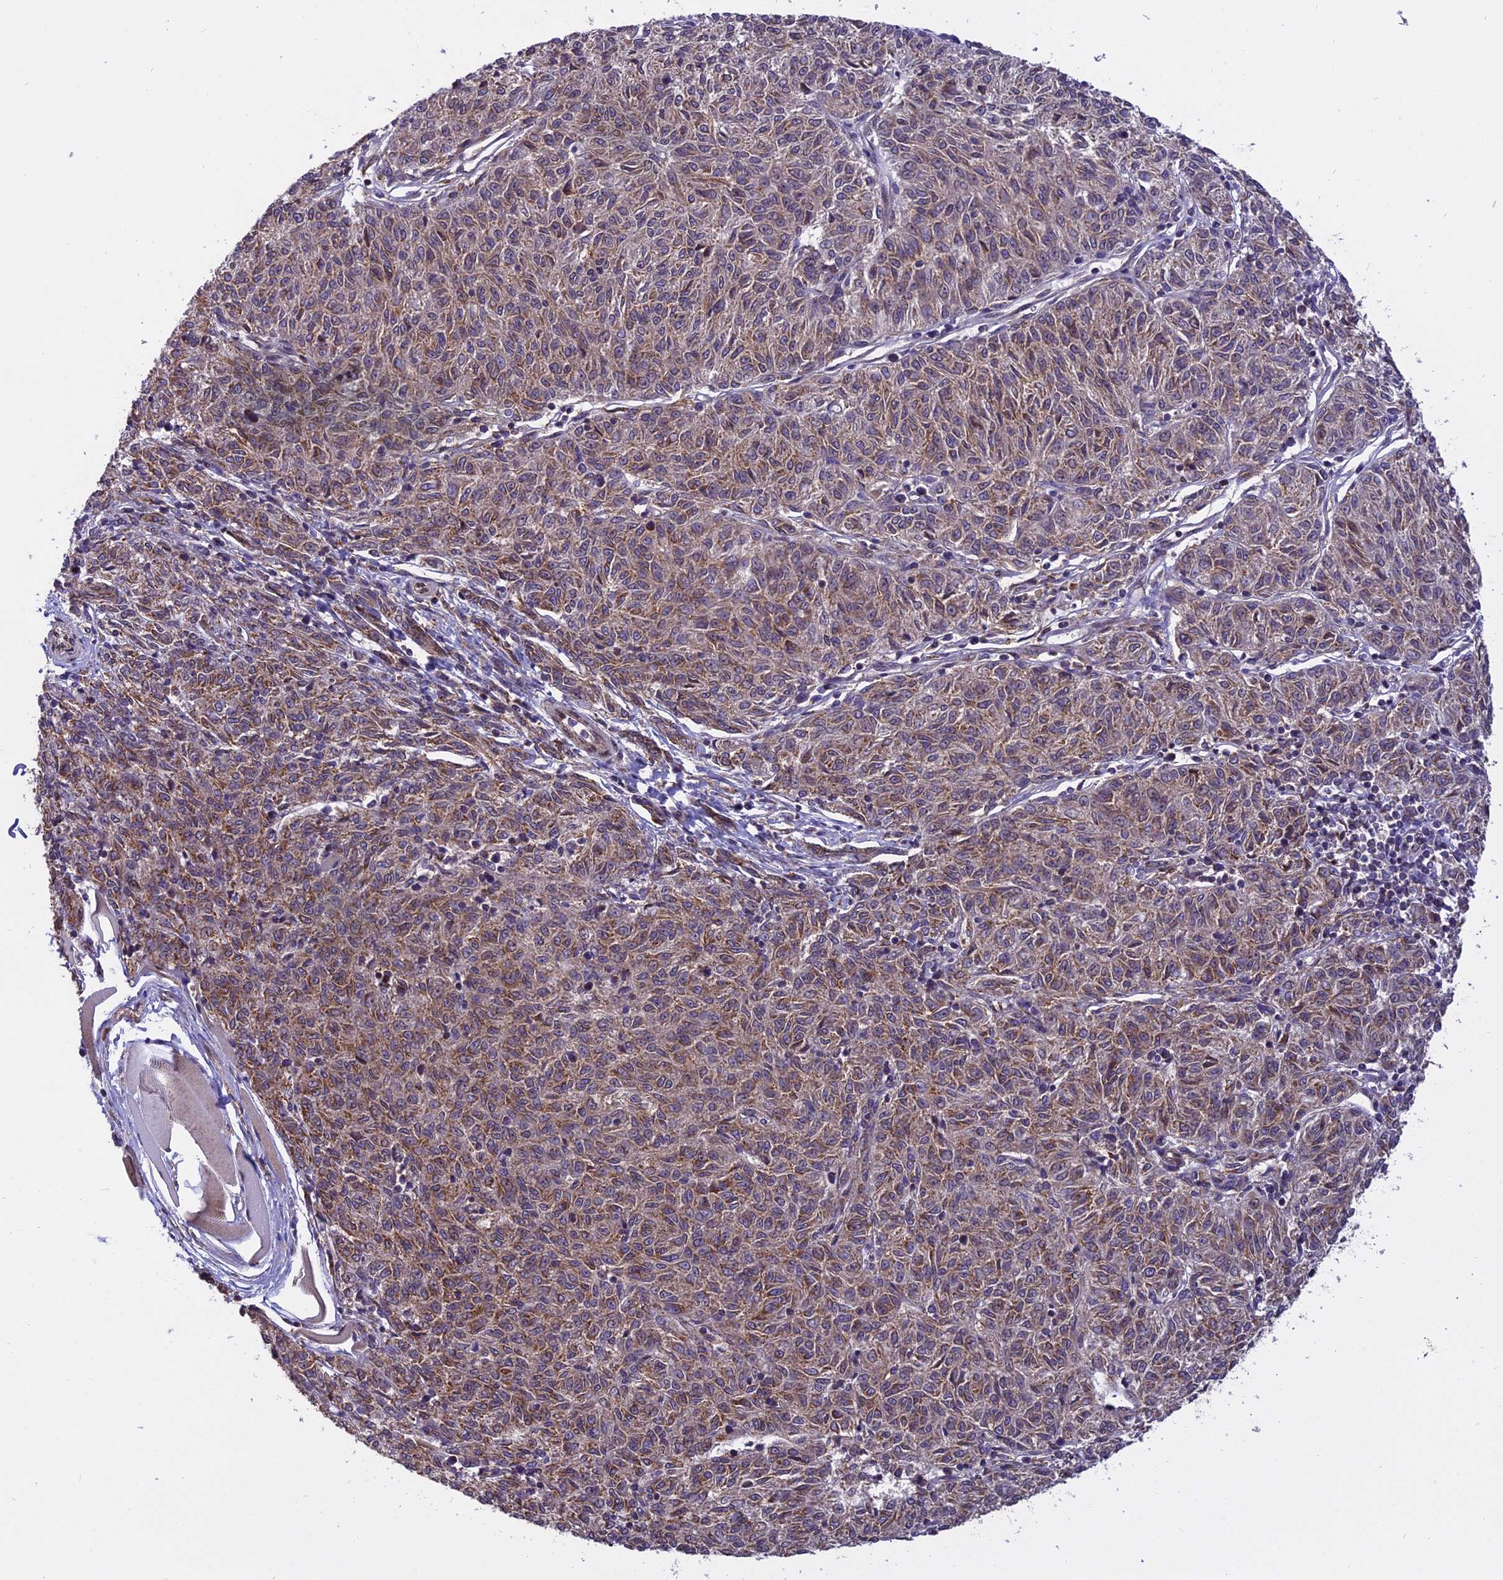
{"staining": {"intensity": "moderate", "quantity": ">75%", "location": "cytoplasmic/membranous"}, "tissue": "melanoma", "cell_type": "Tumor cells", "image_type": "cancer", "snomed": [{"axis": "morphology", "description": "Malignant melanoma, NOS"}, {"axis": "topography", "description": "Skin"}], "caption": "Immunohistochemistry staining of melanoma, which demonstrates medium levels of moderate cytoplasmic/membranous positivity in approximately >75% of tumor cells indicating moderate cytoplasmic/membranous protein positivity. The staining was performed using DAB (3,3'-diaminobenzidine) (brown) for protein detection and nuclei were counterstained in hematoxylin (blue).", "gene": "CHMP2A", "patient": {"sex": "female", "age": 72}}